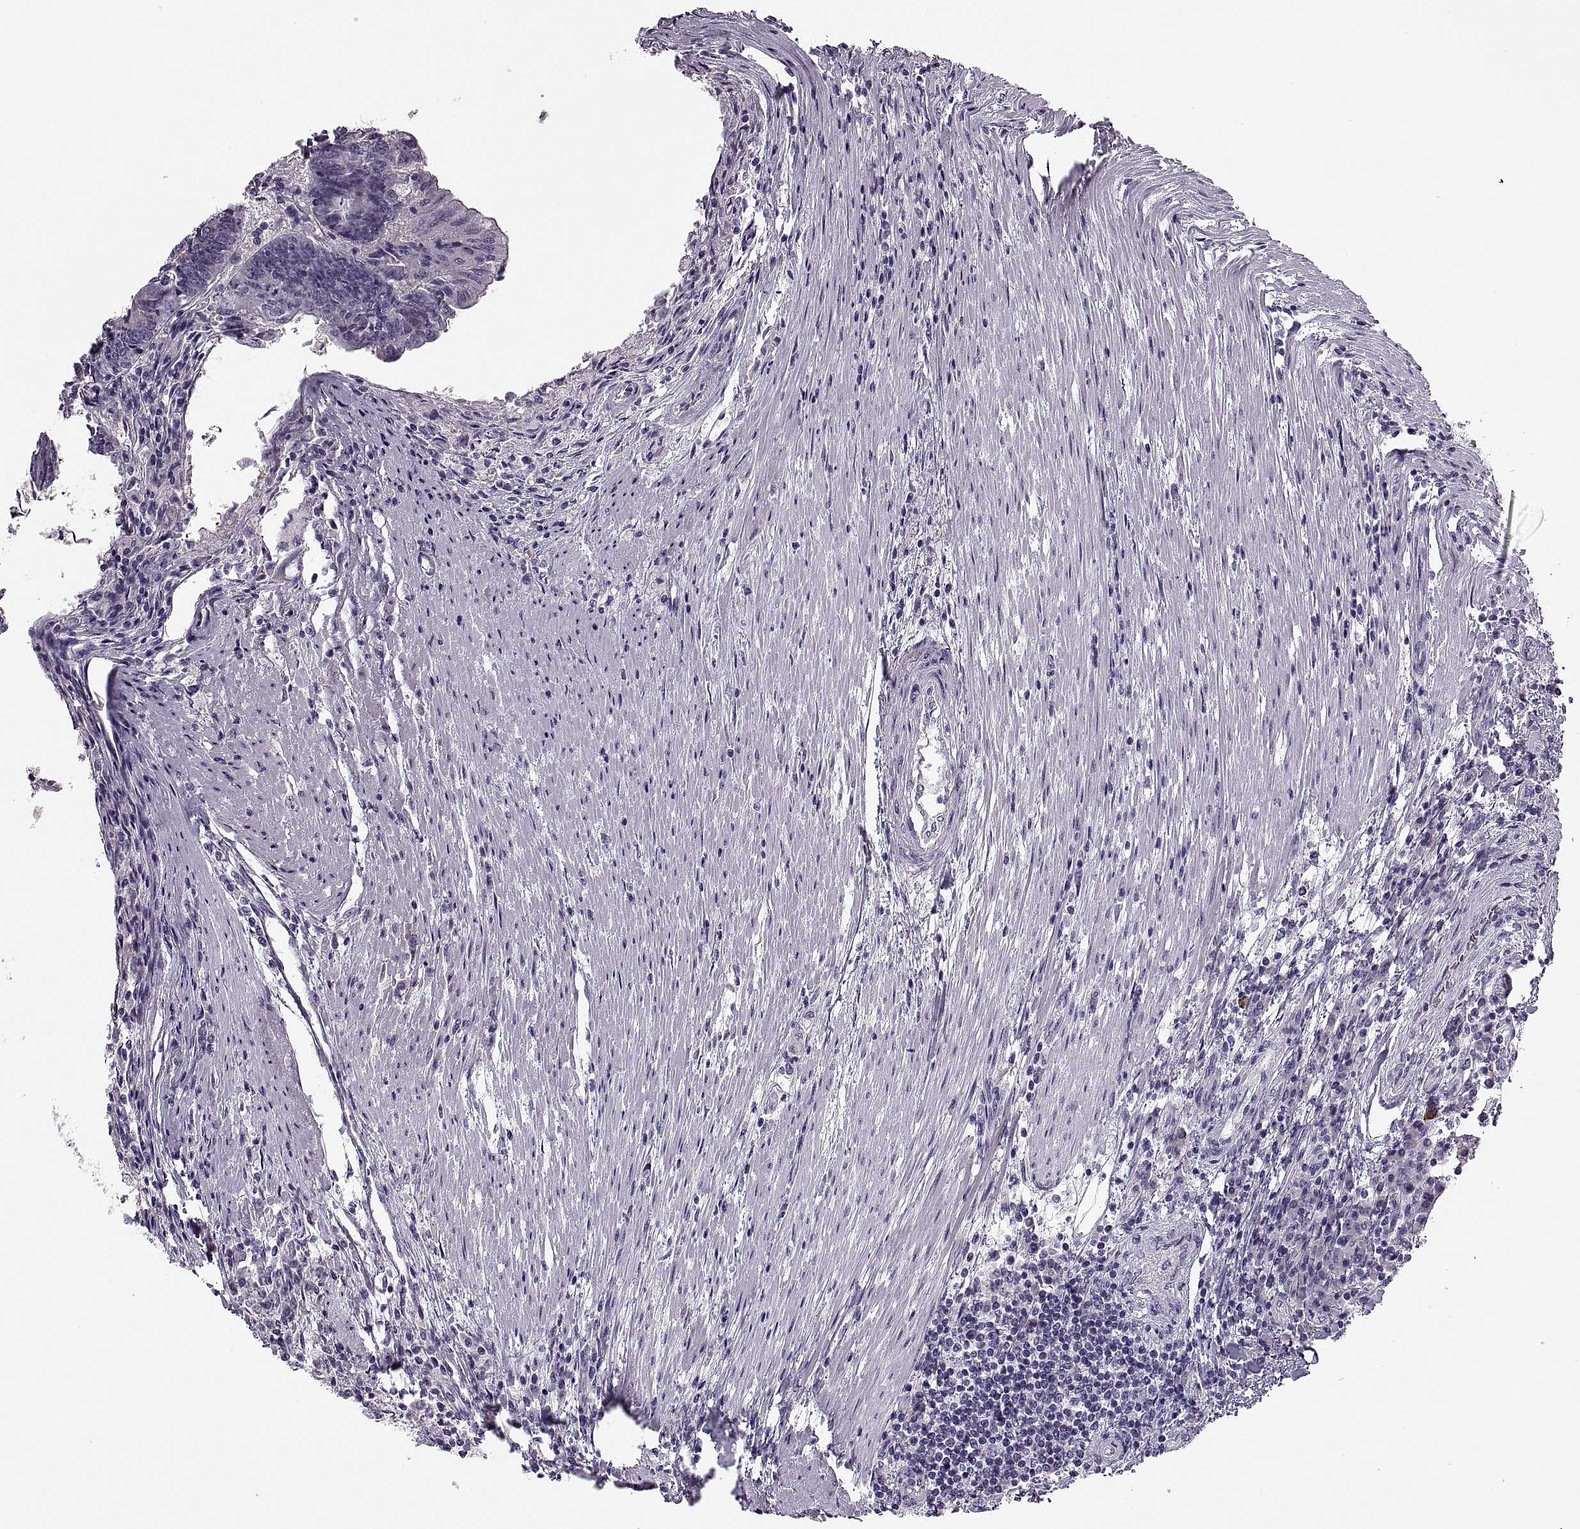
{"staining": {"intensity": "negative", "quantity": "none", "location": "none"}, "tissue": "colorectal cancer", "cell_type": "Tumor cells", "image_type": "cancer", "snomed": [{"axis": "morphology", "description": "Adenocarcinoma, NOS"}, {"axis": "topography", "description": "Colon"}], "caption": "The histopathology image displays no significant staining in tumor cells of adenocarcinoma (colorectal). The staining is performed using DAB (3,3'-diaminobenzidine) brown chromogen with nuclei counter-stained in using hematoxylin.", "gene": "PRSS54", "patient": {"sex": "female", "age": 70}}